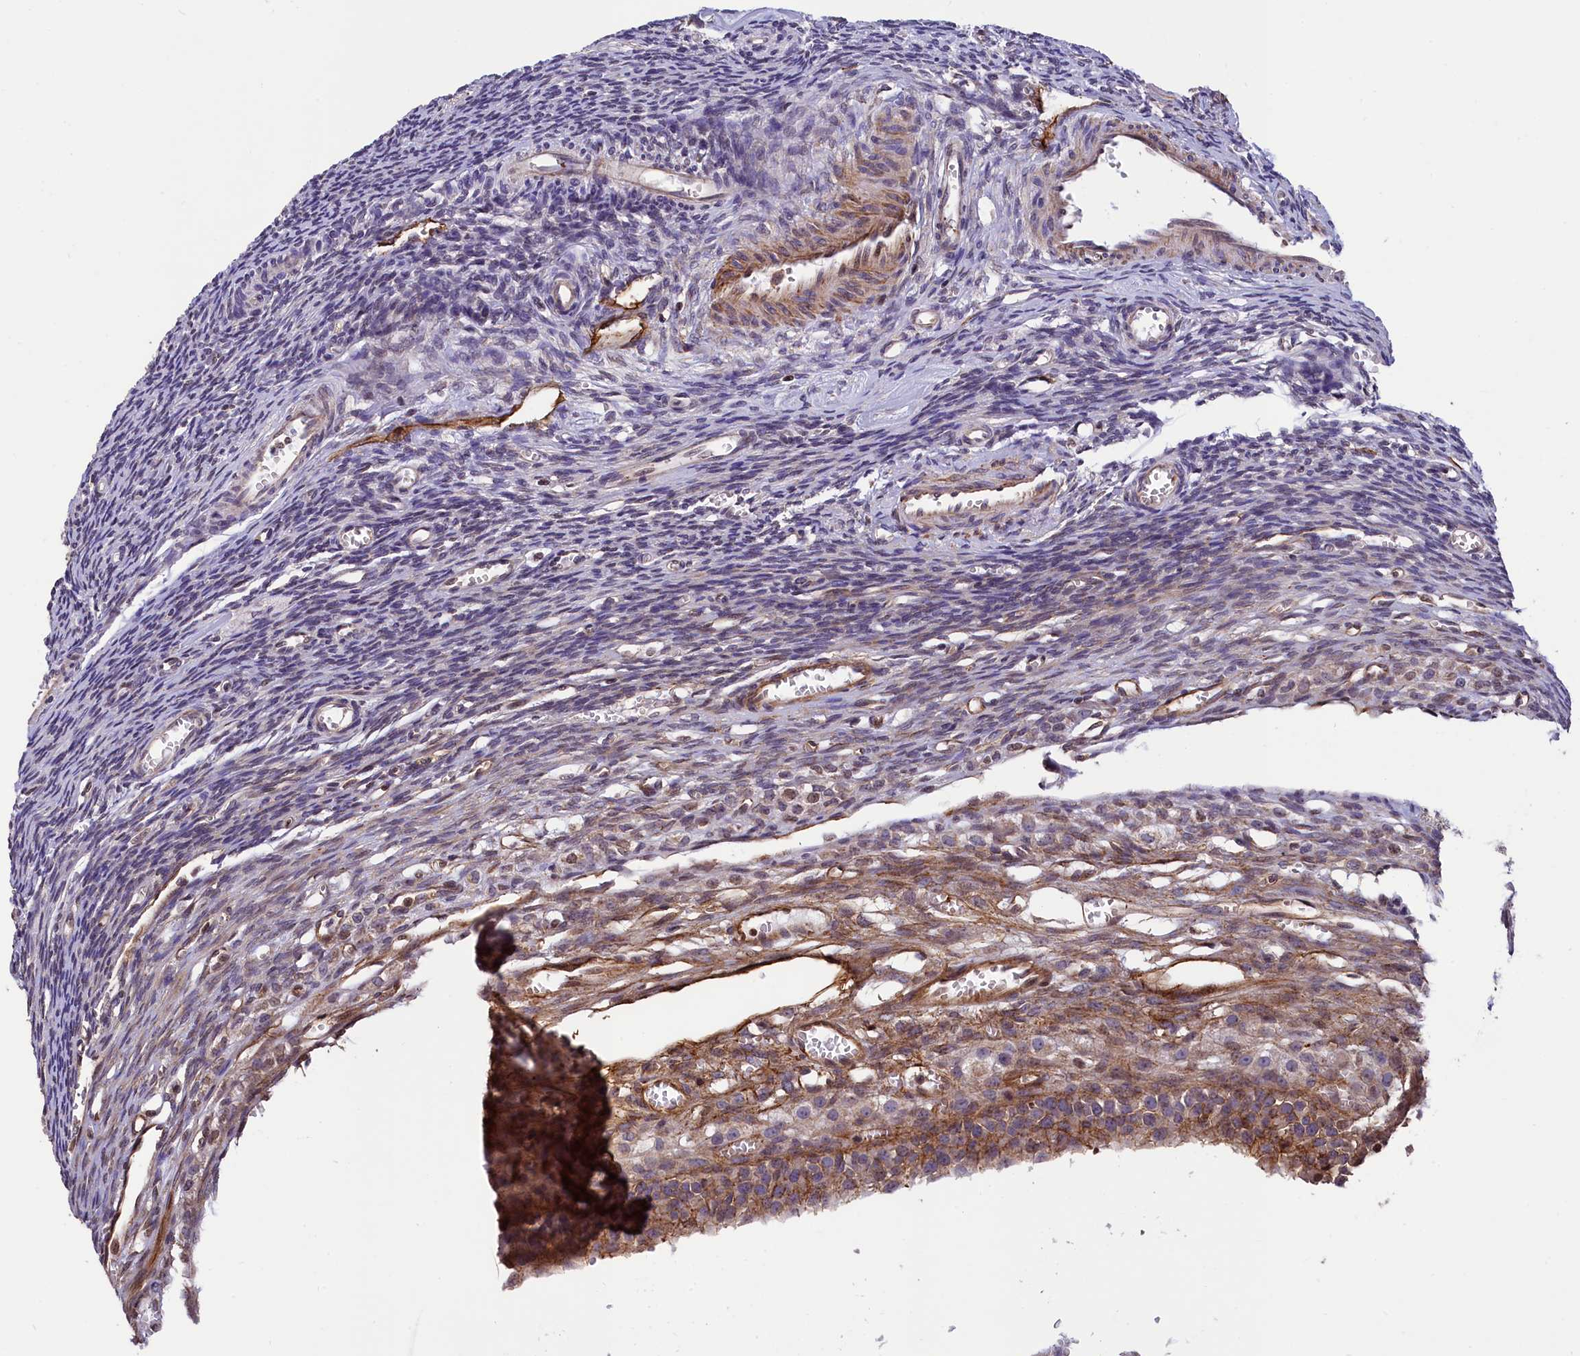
{"staining": {"intensity": "negative", "quantity": "none", "location": "none"}, "tissue": "ovary", "cell_type": "Ovarian stroma cells", "image_type": "normal", "snomed": [{"axis": "morphology", "description": "Normal tissue, NOS"}, {"axis": "topography", "description": "Ovary"}], "caption": "Image shows no significant protein positivity in ovarian stroma cells of normal ovary. (DAB immunohistochemistry with hematoxylin counter stain).", "gene": "ZNF2", "patient": {"sex": "female", "age": 39}}